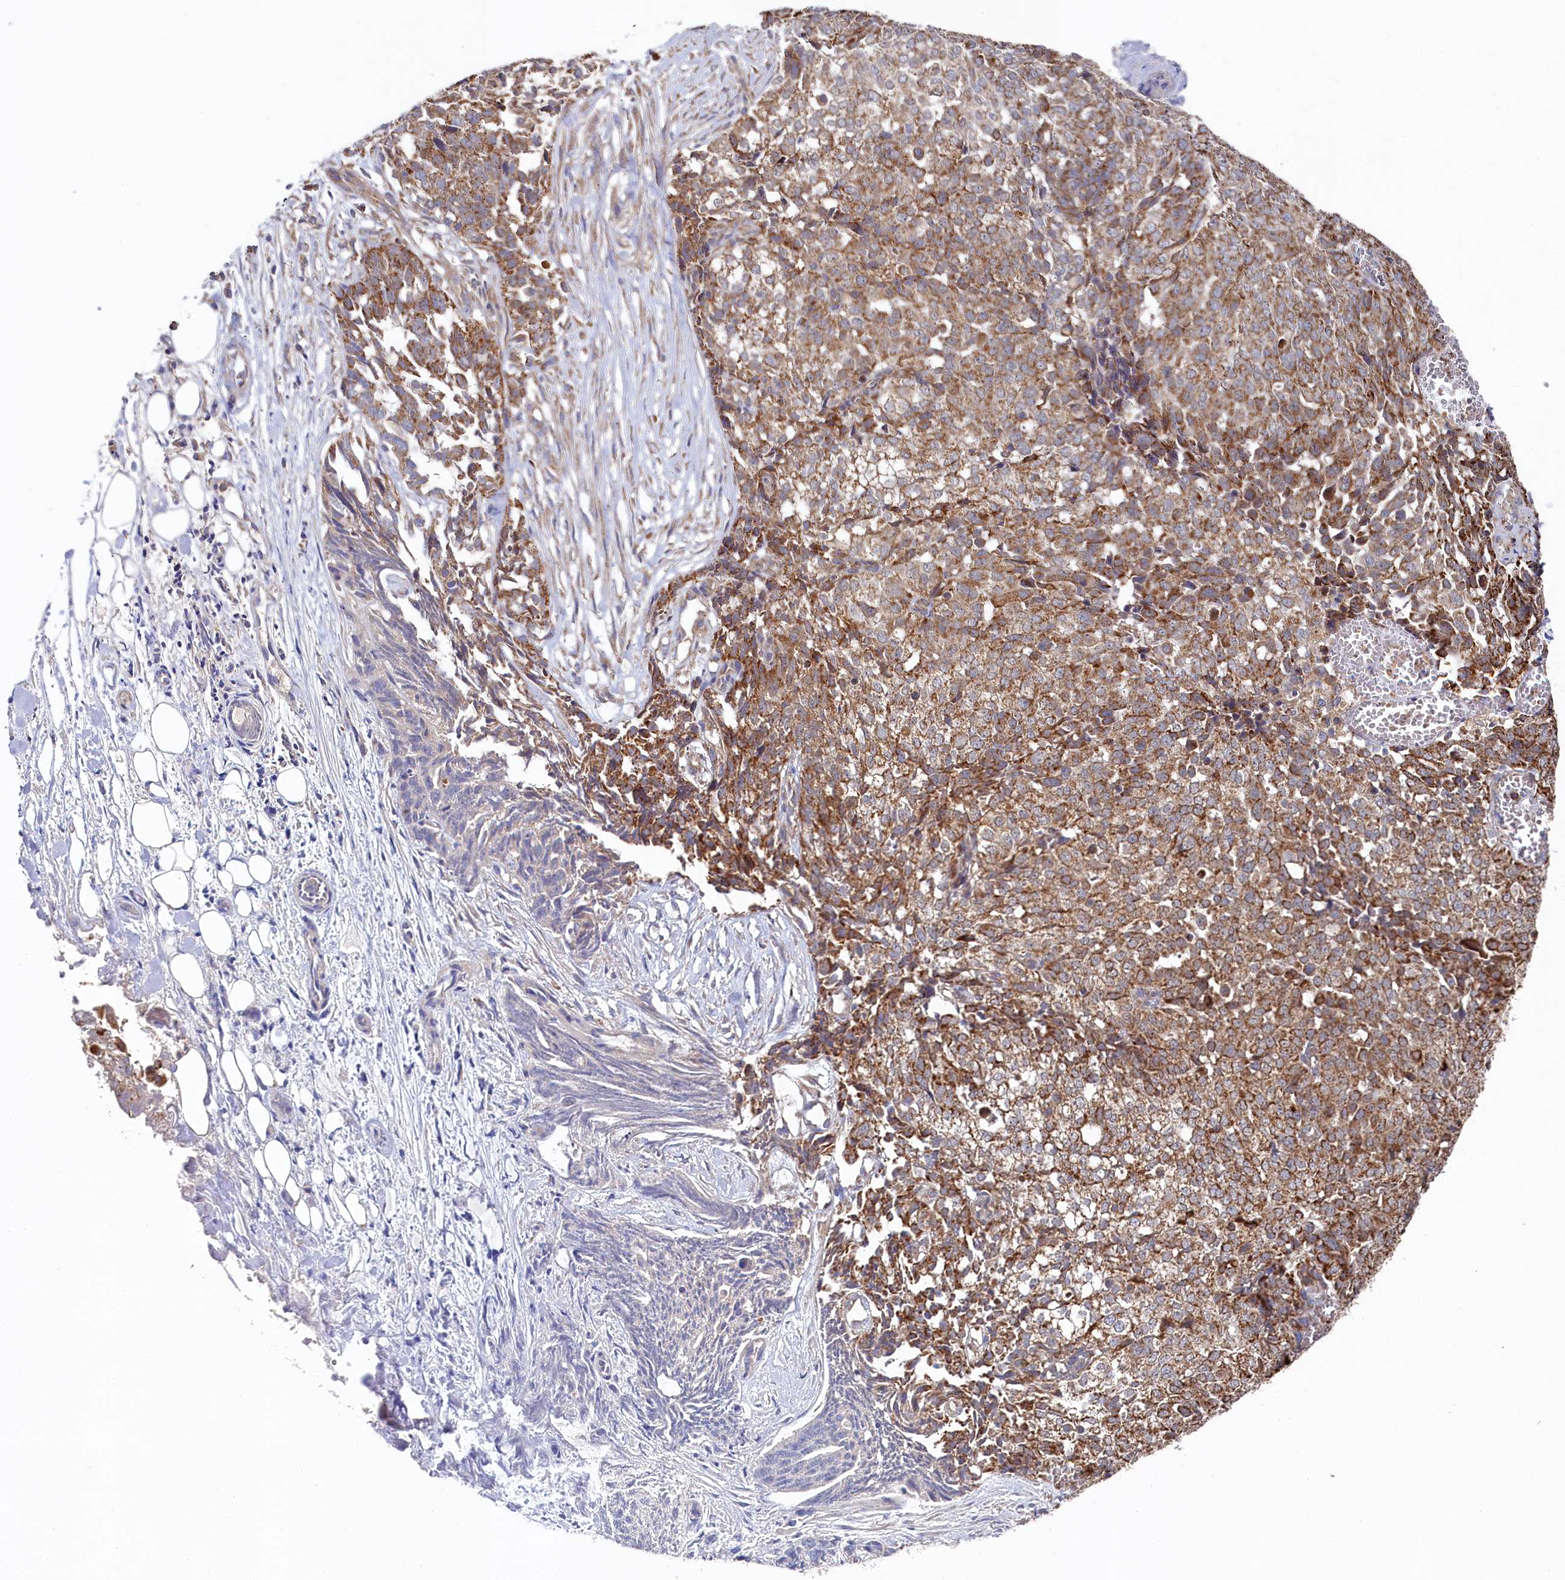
{"staining": {"intensity": "moderate", "quantity": ">75%", "location": "cytoplasmic/membranous"}, "tissue": "ovarian cancer", "cell_type": "Tumor cells", "image_type": "cancer", "snomed": [{"axis": "morphology", "description": "Cystadenocarcinoma, serous, NOS"}, {"axis": "topography", "description": "Soft tissue"}, {"axis": "topography", "description": "Ovary"}], "caption": "Human ovarian serous cystadenocarcinoma stained with a protein marker reveals moderate staining in tumor cells.", "gene": "HAUS2", "patient": {"sex": "female", "age": 57}}